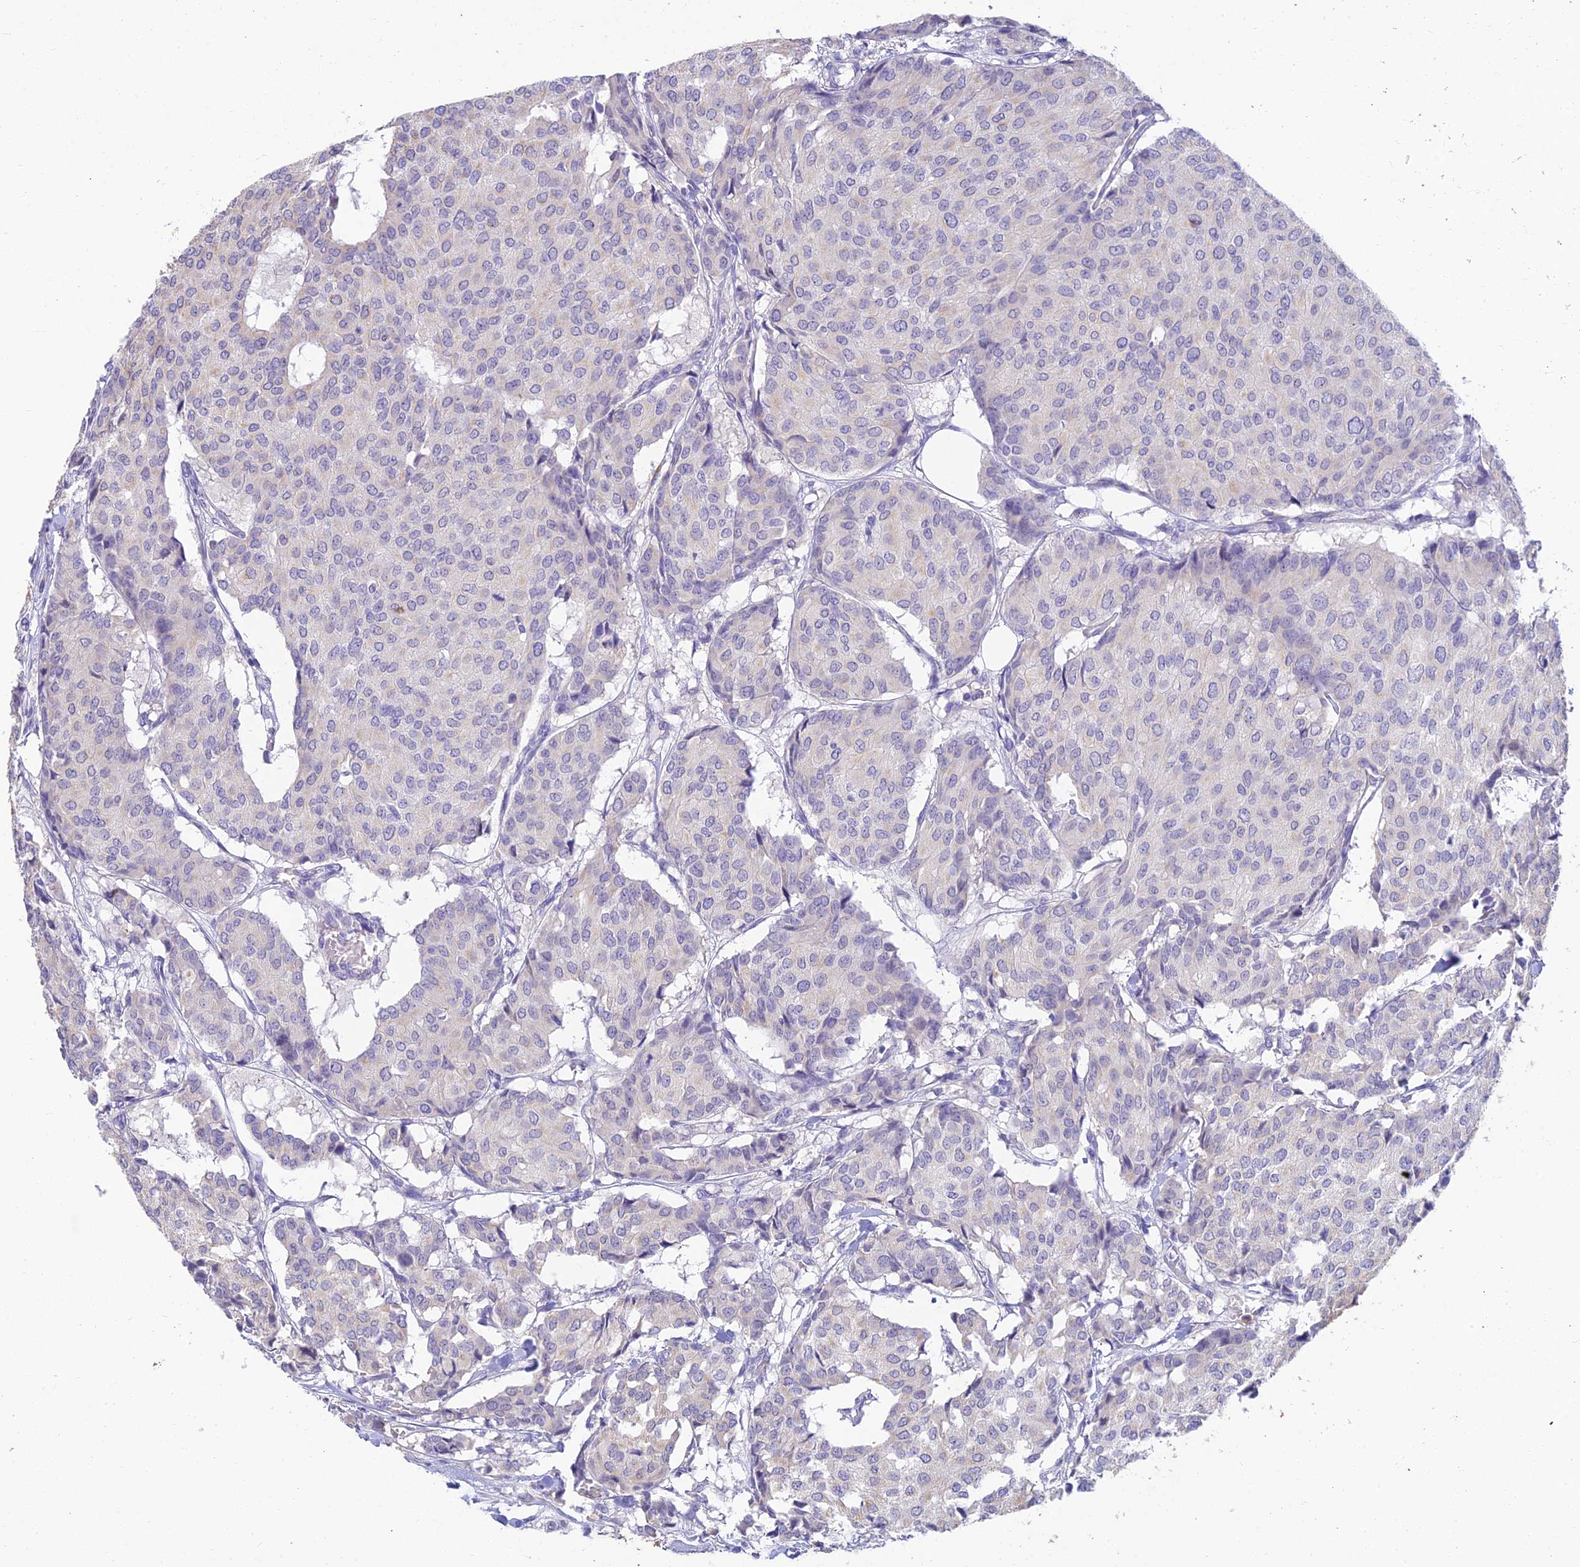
{"staining": {"intensity": "negative", "quantity": "none", "location": "none"}, "tissue": "breast cancer", "cell_type": "Tumor cells", "image_type": "cancer", "snomed": [{"axis": "morphology", "description": "Duct carcinoma"}, {"axis": "topography", "description": "Breast"}], "caption": "DAB immunohistochemical staining of breast cancer (invasive ductal carcinoma) exhibits no significant positivity in tumor cells. The staining was performed using DAB to visualize the protein expression in brown, while the nuclei were stained in blue with hematoxylin (Magnification: 20x).", "gene": "INTS13", "patient": {"sex": "female", "age": 75}}